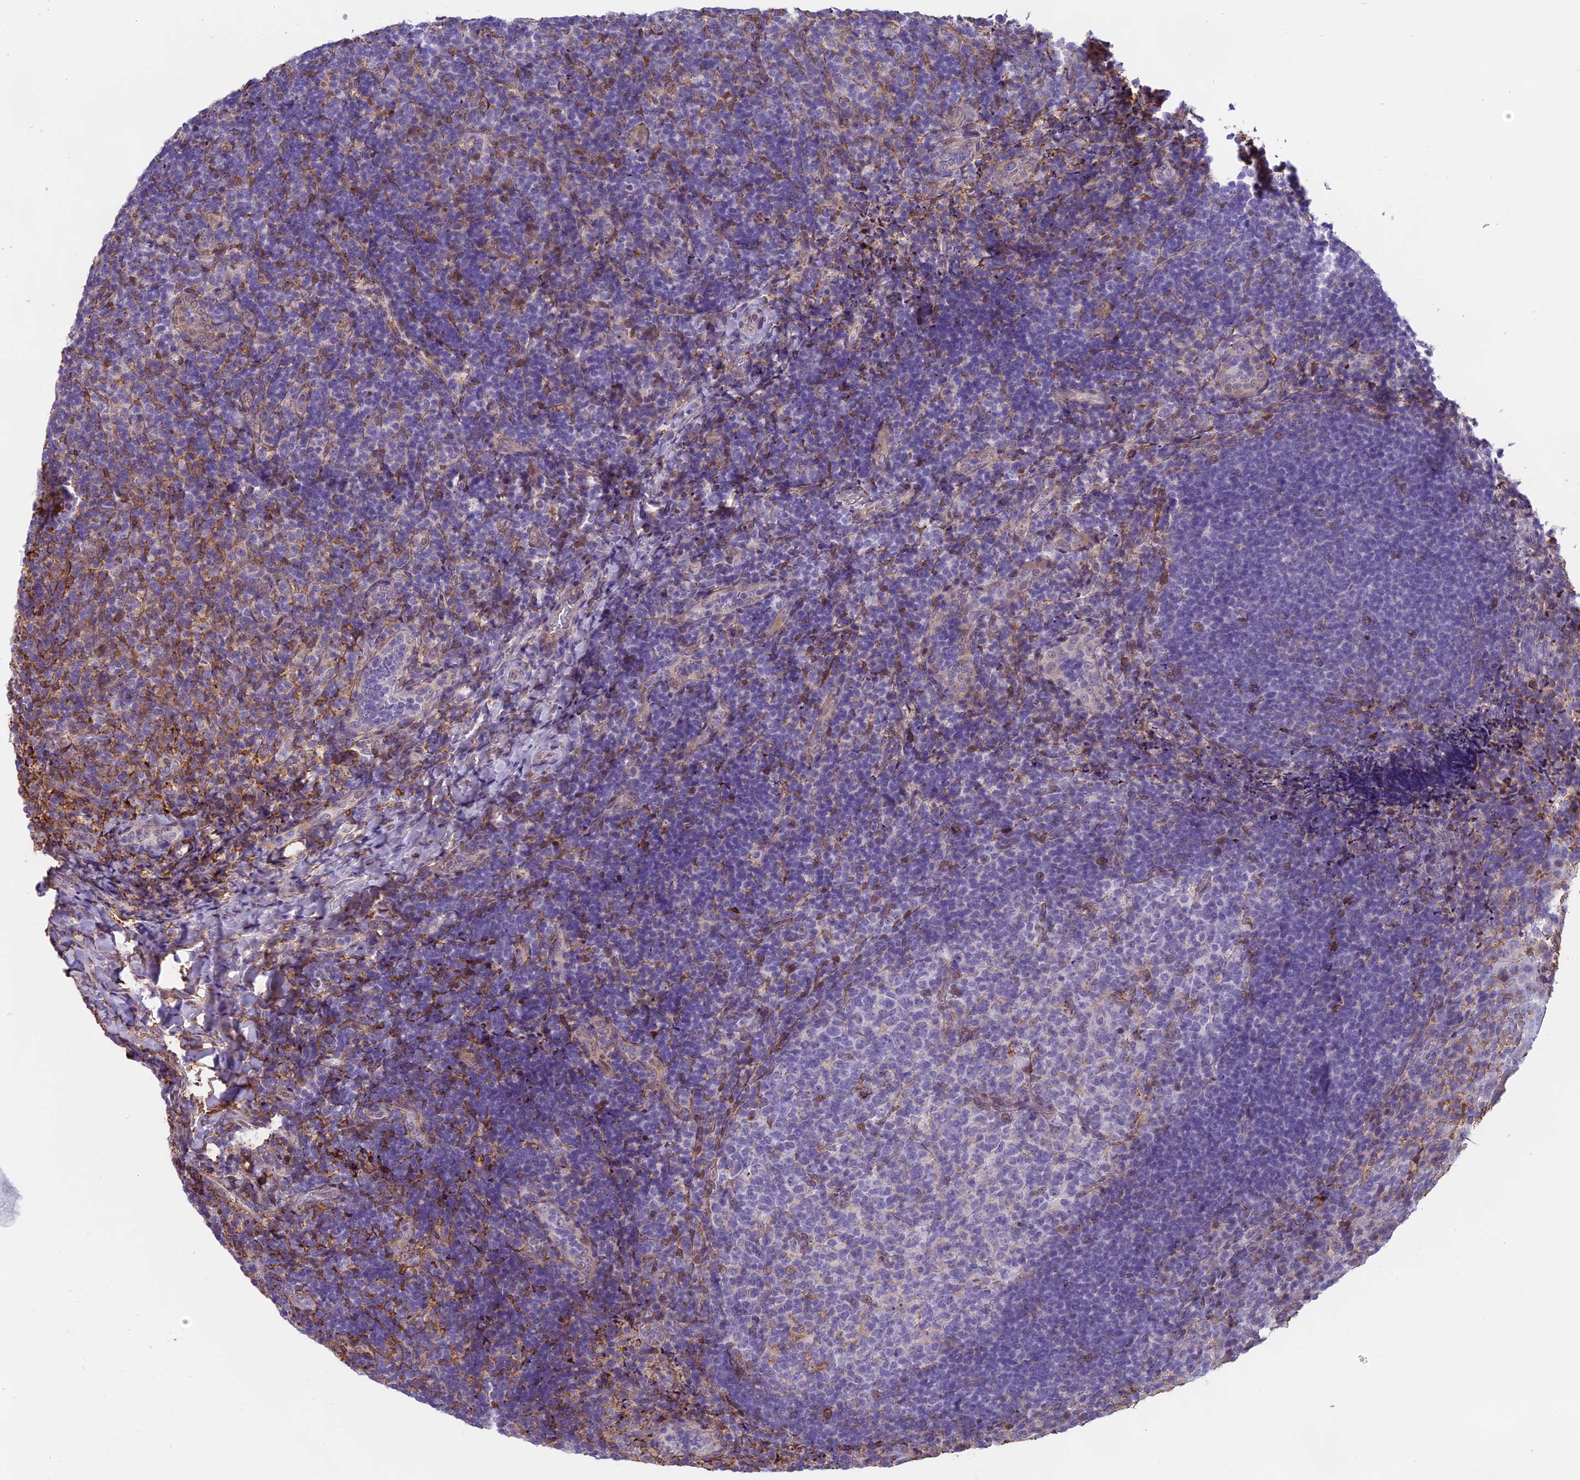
{"staining": {"intensity": "negative", "quantity": "none", "location": "none"}, "tissue": "tonsil", "cell_type": "Germinal center cells", "image_type": "normal", "snomed": [{"axis": "morphology", "description": "Normal tissue, NOS"}, {"axis": "topography", "description": "Tonsil"}], "caption": "Immunohistochemistry (IHC) of benign tonsil demonstrates no positivity in germinal center cells.", "gene": "TMEM255B", "patient": {"sex": "female", "age": 10}}